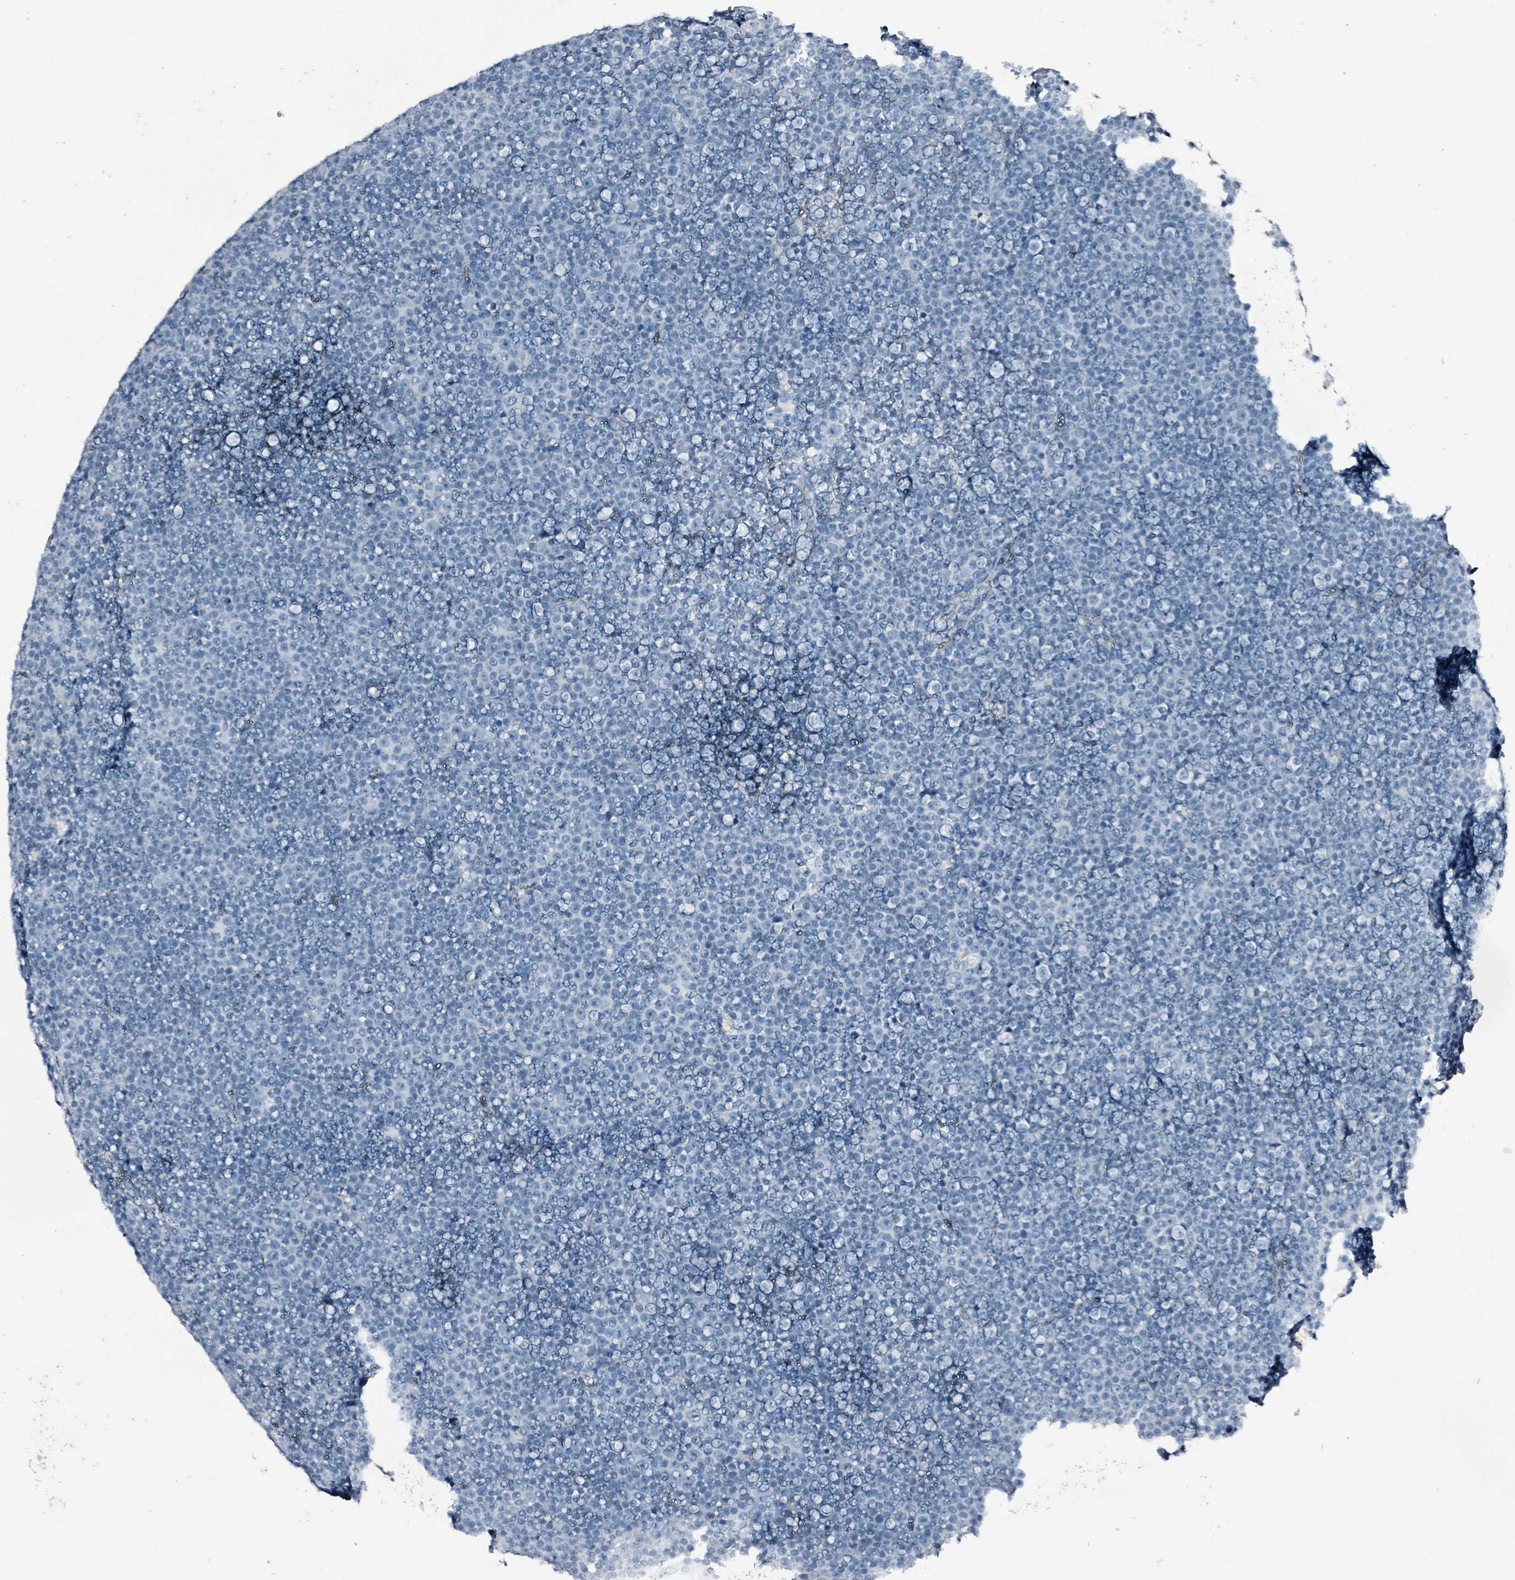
{"staining": {"intensity": "negative", "quantity": "none", "location": "none"}, "tissue": "lymphoma", "cell_type": "Tumor cells", "image_type": "cancer", "snomed": [{"axis": "morphology", "description": "Malignant lymphoma, non-Hodgkin's type, Low grade"}, {"axis": "topography", "description": "Lymph node"}], "caption": "The photomicrograph exhibits no staining of tumor cells in low-grade malignant lymphoma, non-Hodgkin's type.", "gene": "CA9", "patient": {"sex": "female", "age": 67}}